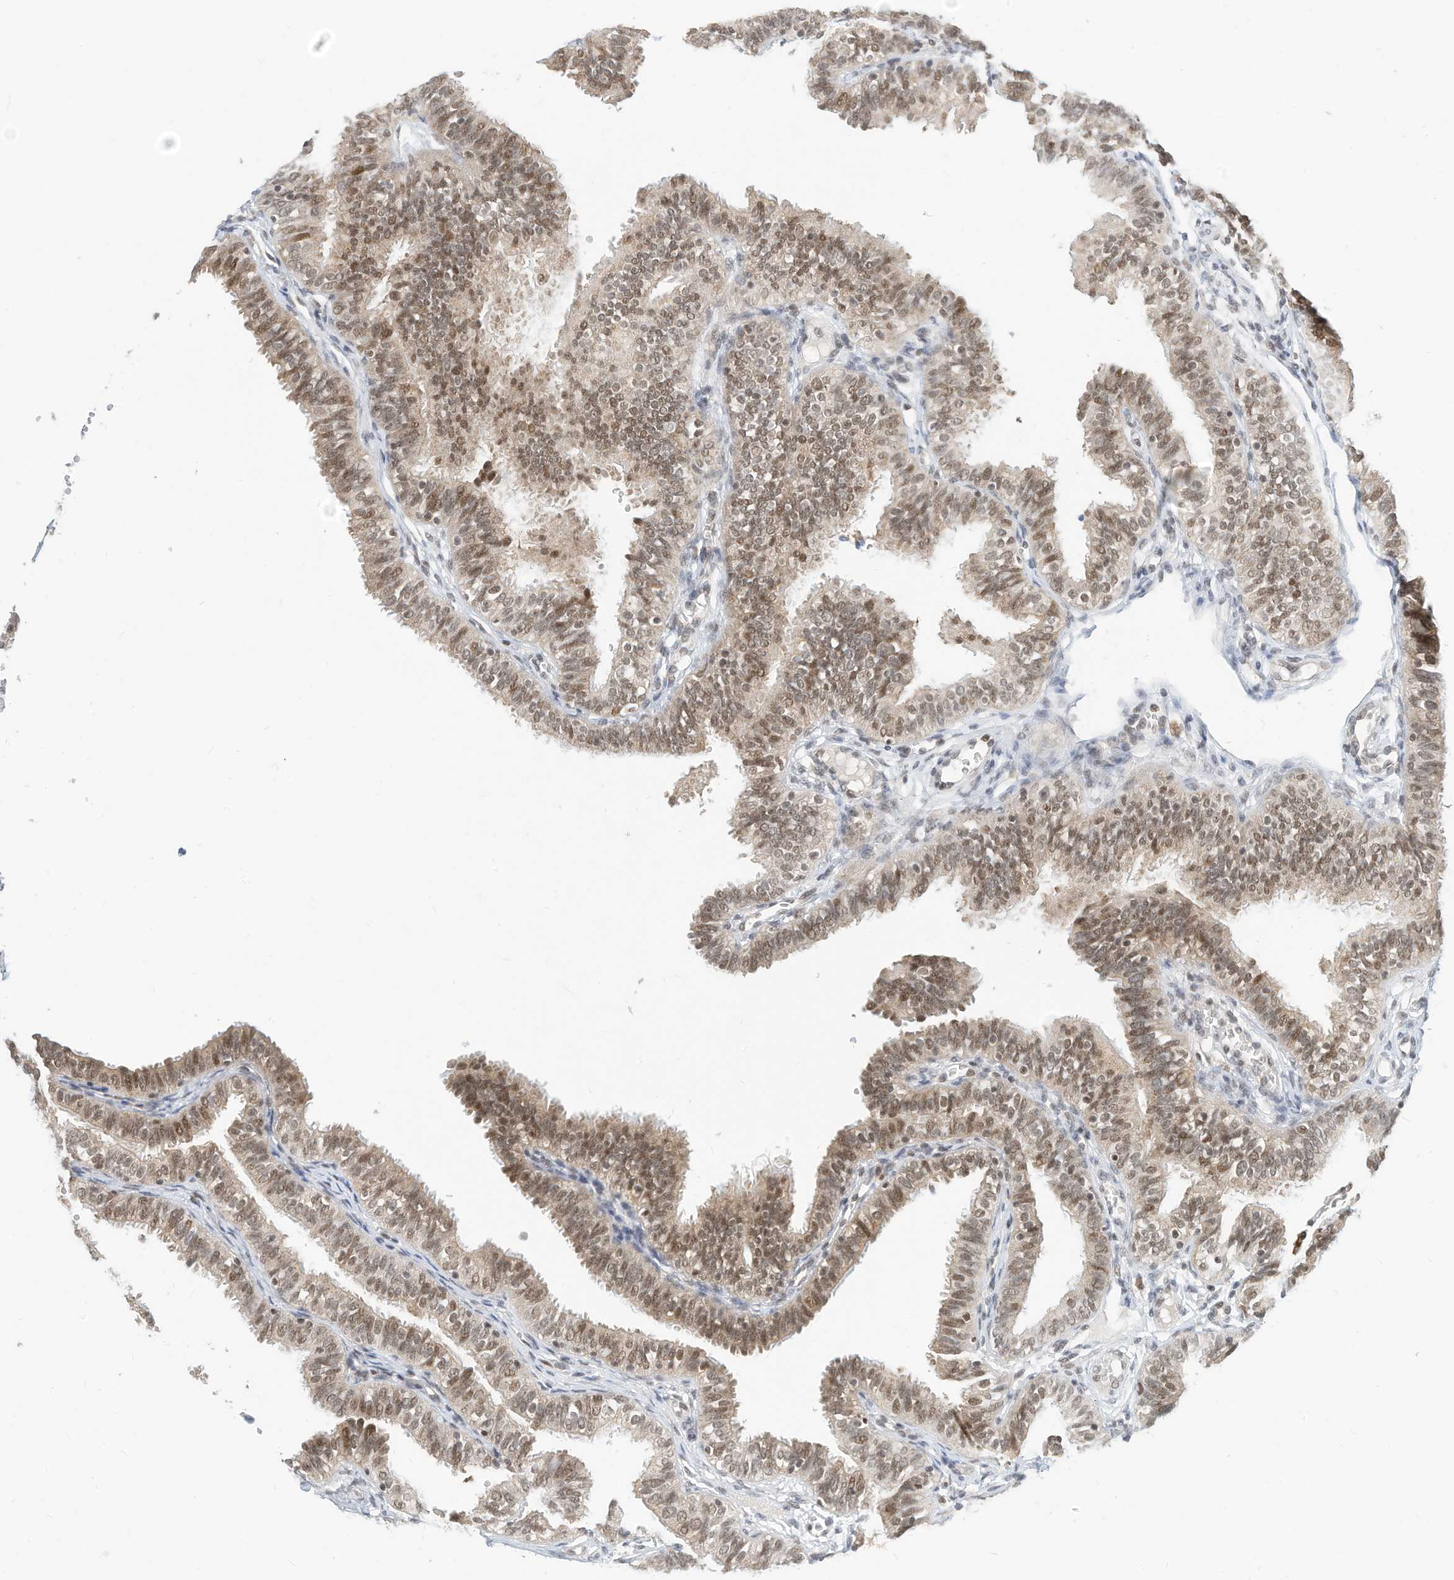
{"staining": {"intensity": "moderate", "quantity": ">75%", "location": "nuclear"}, "tissue": "fallopian tube", "cell_type": "Glandular cells", "image_type": "normal", "snomed": [{"axis": "morphology", "description": "Normal tissue, NOS"}, {"axis": "topography", "description": "Fallopian tube"}], "caption": "Brown immunohistochemical staining in normal fallopian tube reveals moderate nuclear positivity in about >75% of glandular cells.", "gene": "OGT", "patient": {"sex": "female", "age": 35}}